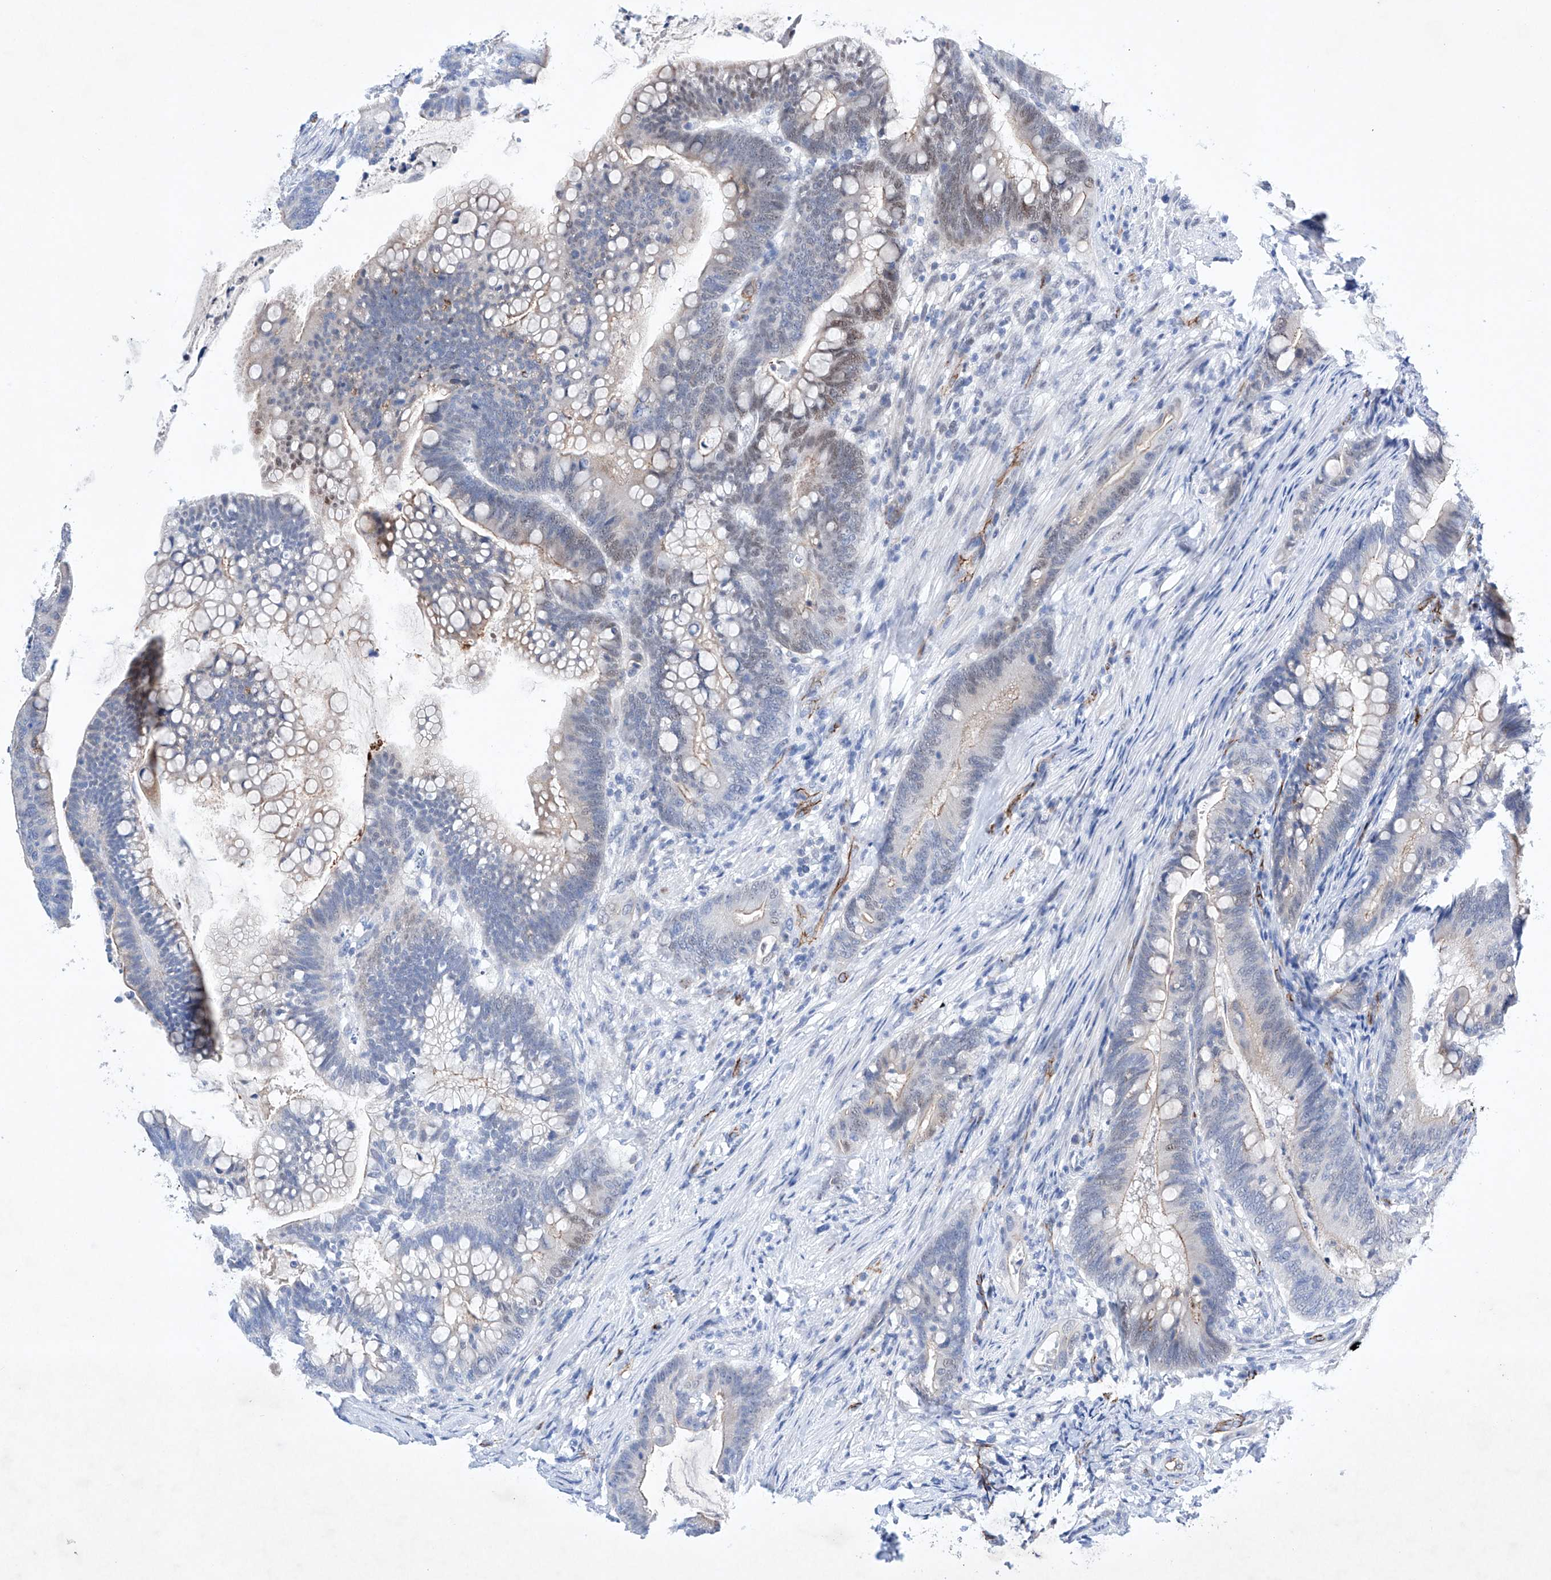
{"staining": {"intensity": "weak", "quantity": "<25%", "location": "nuclear"}, "tissue": "colorectal cancer", "cell_type": "Tumor cells", "image_type": "cancer", "snomed": [{"axis": "morphology", "description": "Adenocarcinoma, NOS"}, {"axis": "topography", "description": "Colon"}], "caption": "The micrograph exhibits no significant expression in tumor cells of colorectal adenocarcinoma. (DAB IHC with hematoxylin counter stain).", "gene": "ETV7", "patient": {"sex": "female", "age": 66}}